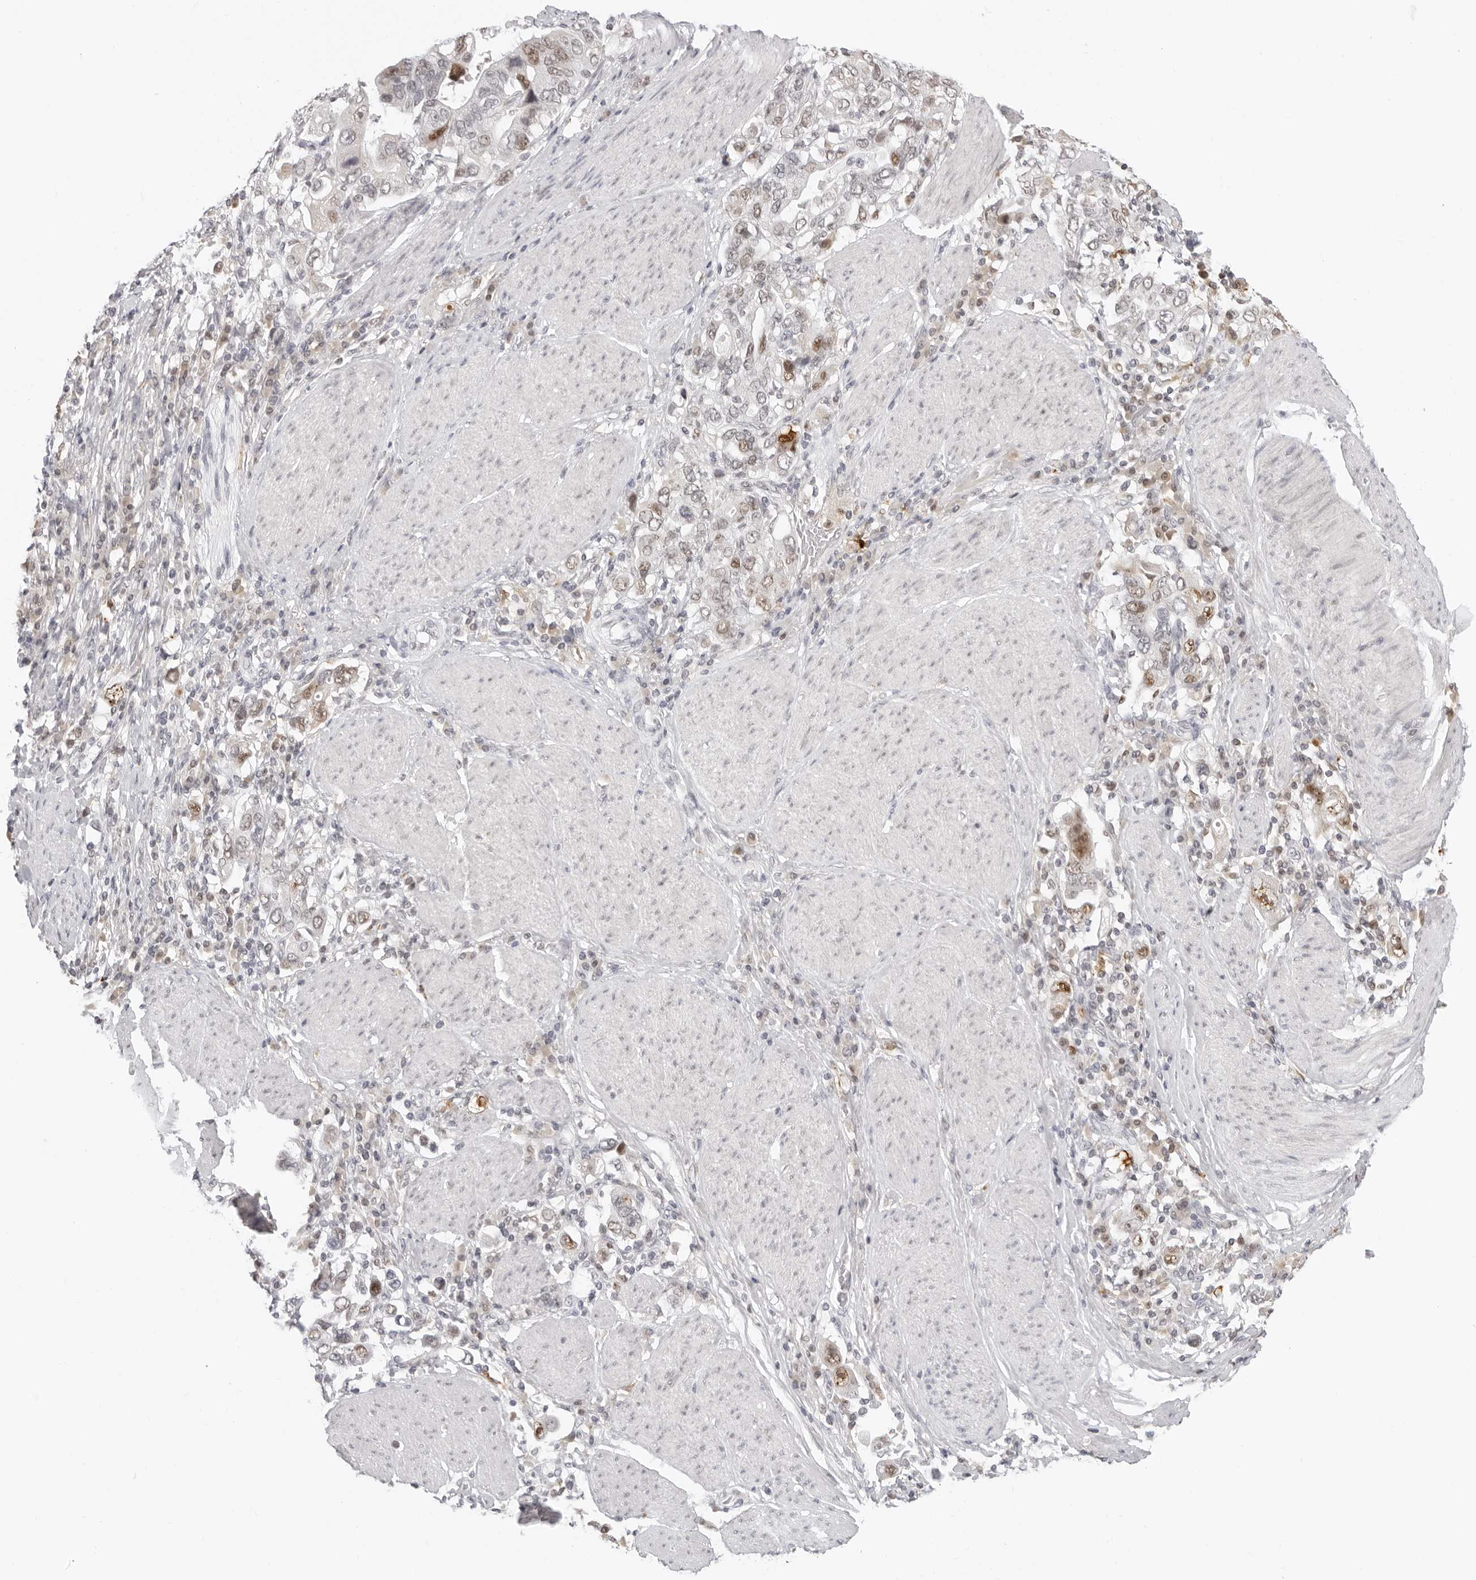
{"staining": {"intensity": "moderate", "quantity": "25%-75%", "location": "nuclear"}, "tissue": "stomach cancer", "cell_type": "Tumor cells", "image_type": "cancer", "snomed": [{"axis": "morphology", "description": "Adenocarcinoma, NOS"}, {"axis": "topography", "description": "Stomach, upper"}], "caption": "Brown immunohistochemical staining in human stomach cancer (adenocarcinoma) shows moderate nuclear positivity in approximately 25%-75% of tumor cells. (brown staining indicates protein expression, while blue staining denotes nuclei).", "gene": "MSH6", "patient": {"sex": "male", "age": 62}}